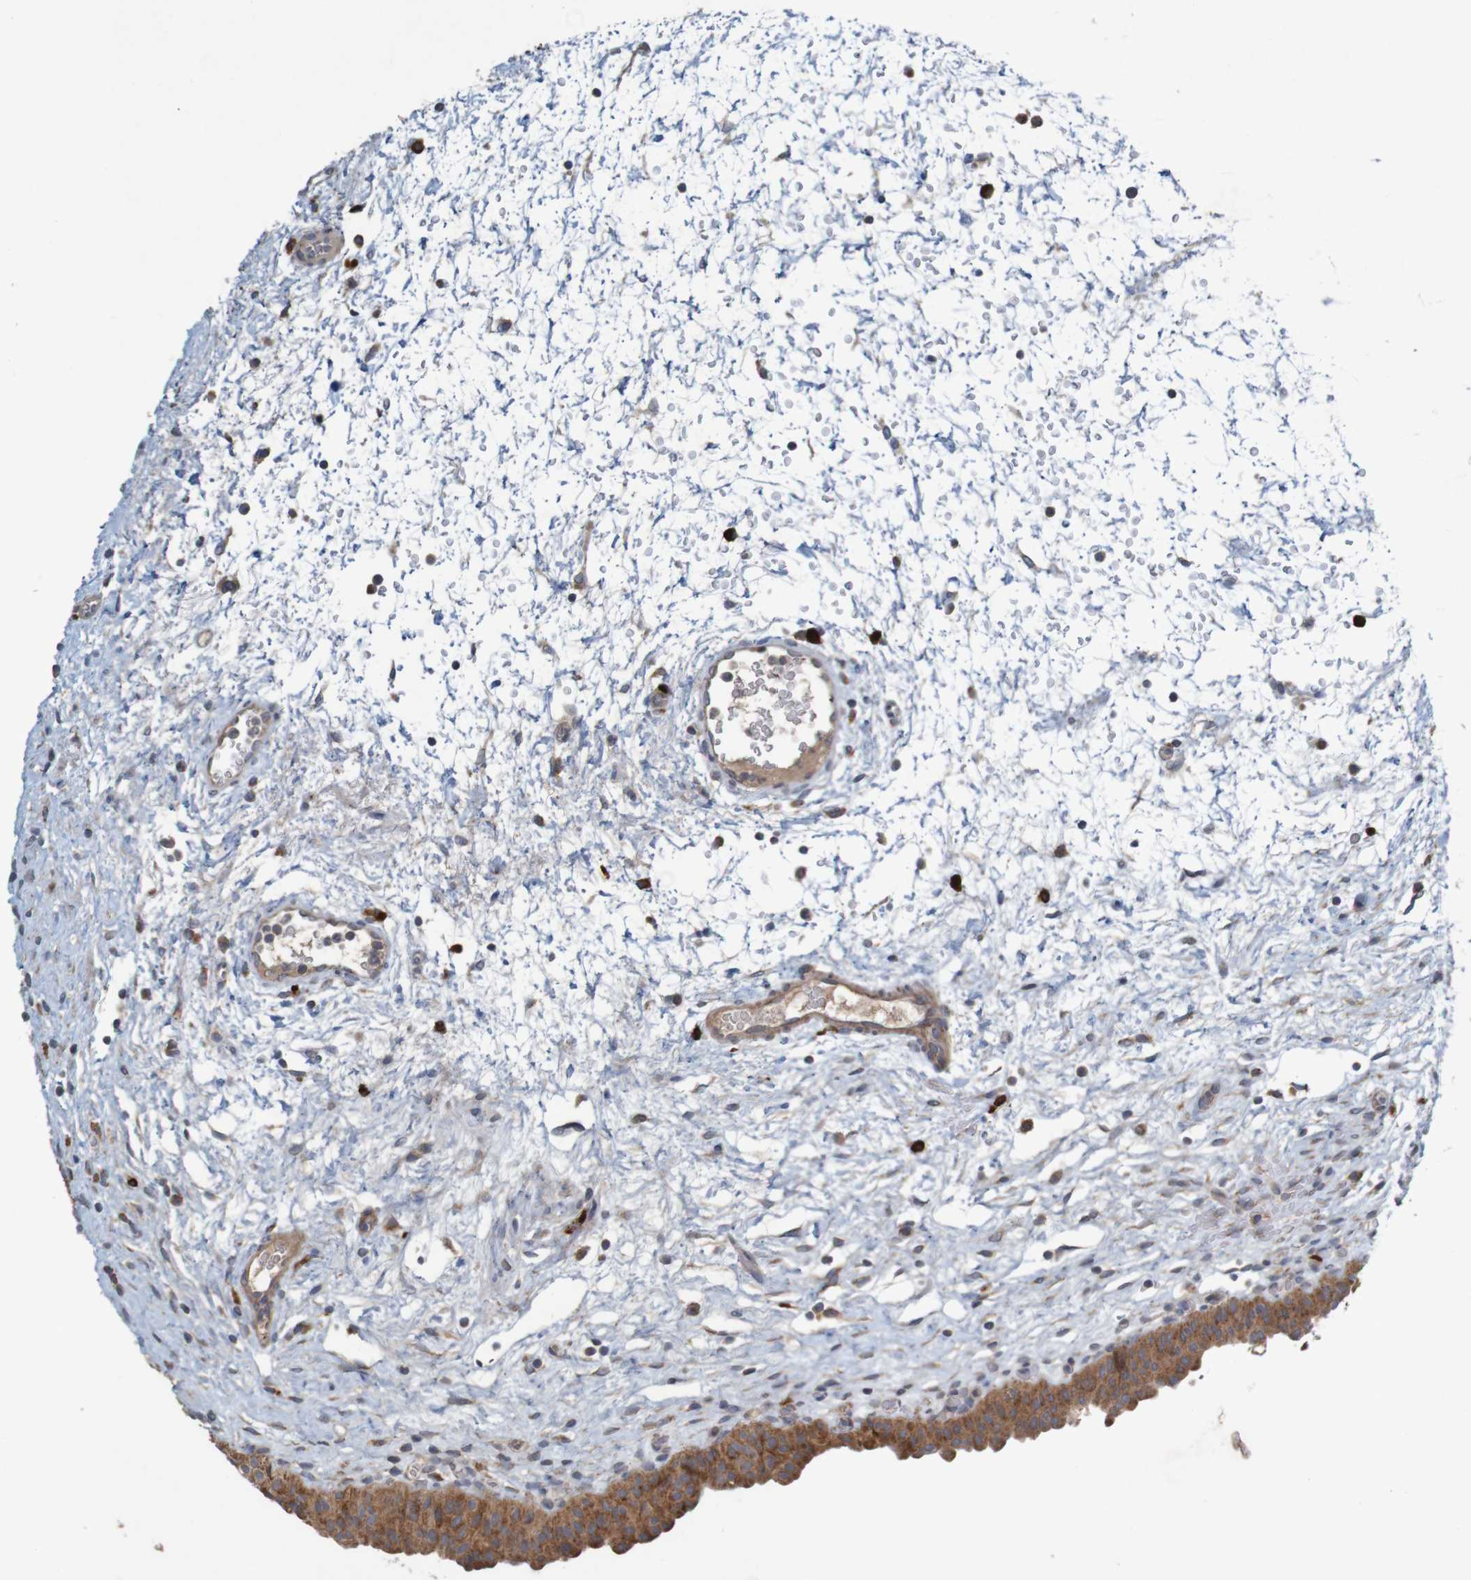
{"staining": {"intensity": "moderate", "quantity": ">75%", "location": "cytoplasmic/membranous"}, "tissue": "urinary bladder", "cell_type": "Urothelial cells", "image_type": "normal", "snomed": [{"axis": "morphology", "description": "Normal tissue, NOS"}, {"axis": "topography", "description": "Urinary bladder"}], "caption": "Moderate cytoplasmic/membranous protein staining is identified in approximately >75% of urothelial cells in urinary bladder. (brown staining indicates protein expression, while blue staining denotes nuclei).", "gene": "B3GAT2", "patient": {"sex": "male", "age": 46}}